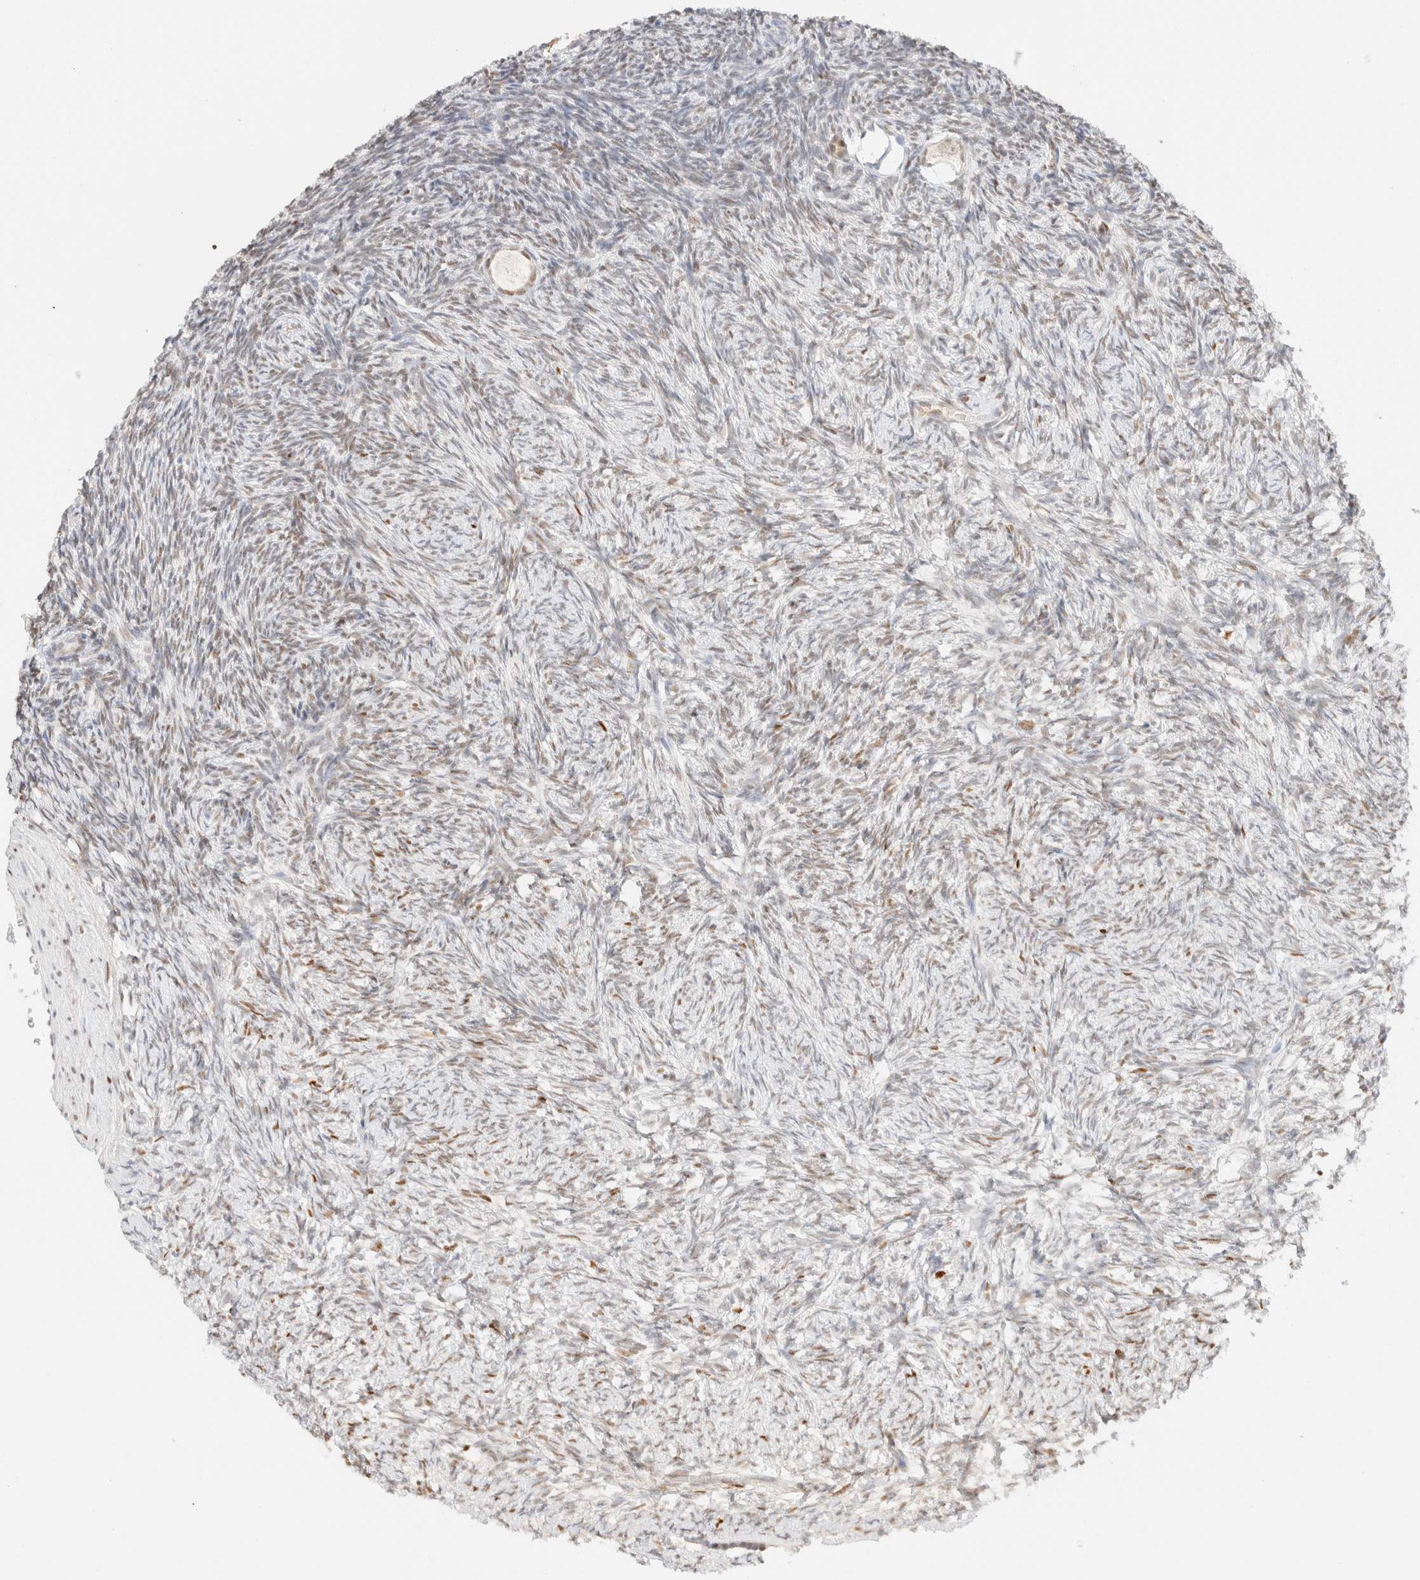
{"staining": {"intensity": "weak", "quantity": ">75%", "location": "cytoplasmic/membranous"}, "tissue": "ovary", "cell_type": "Follicle cells", "image_type": "normal", "snomed": [{"axis": "morphology", "description": "Normal tissue, NOS"}, {"axis": "topography", "description": "Ovary"}], "caption": "There is low levels of weak cytoplasmic/membranous expression in follicle cells of benign ovary, as demonstrated by immunohistochemical staining (brown color).", "gene": "DDB2", "patient": {"sex": "female", "age": 34}}